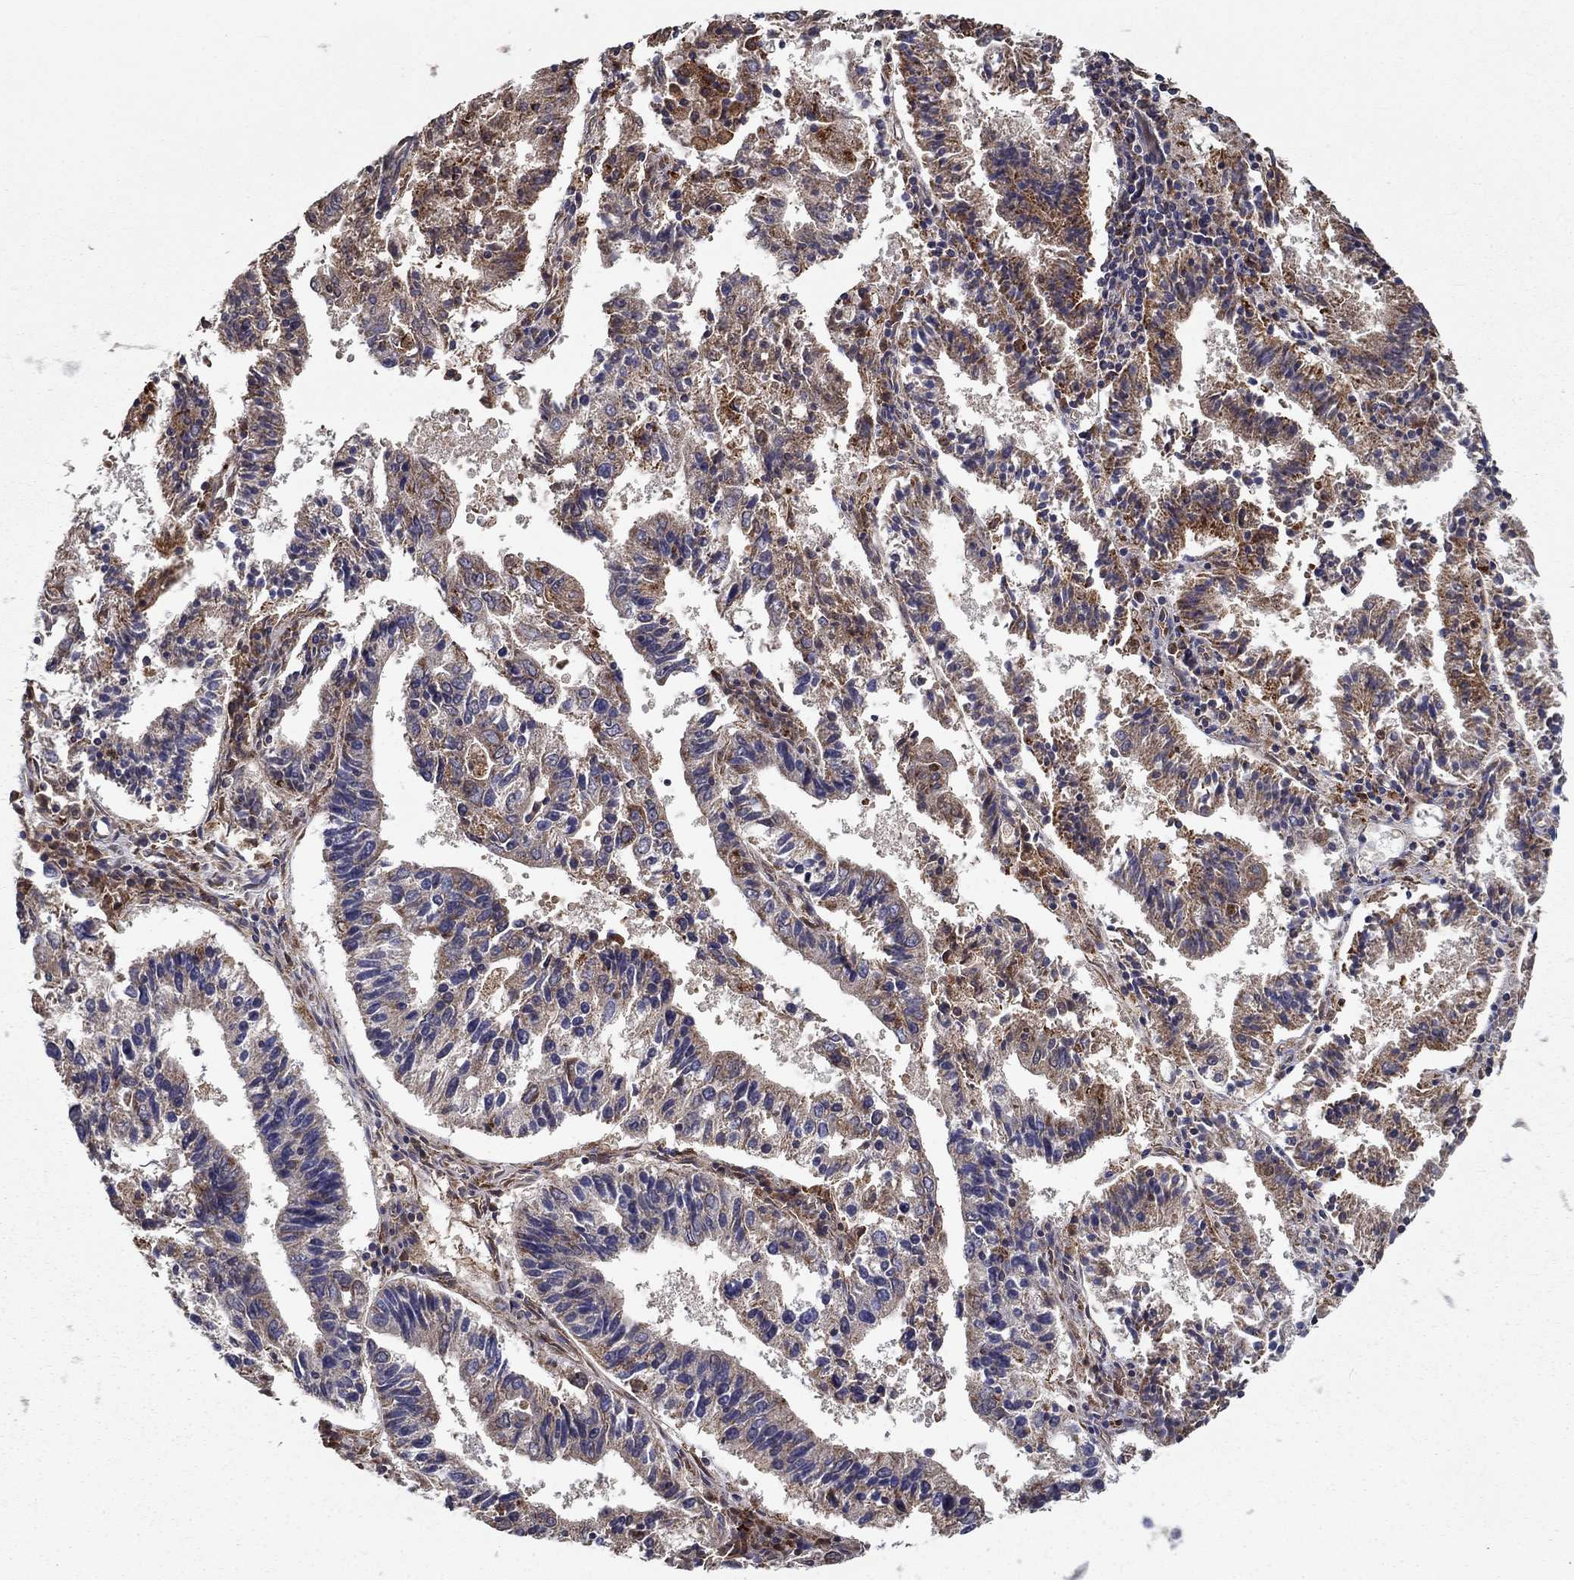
{"staining": {"intensity": "moderate", "quantity": "25%-75%", "location": "cytoplasmic/membranous"}, "tissue": "endometrial cancer", "cell_type": "Tumor cells", "image_type": "cancer", "snomed": [{"axis": "morphology", "description": "Adenocarcinoma, NOS"}, {"axis": "topography", "description": "Endometrium"}], "caption": "This micrograph shows endometrial cancer stained with immunohistochemistry (IHC) to label a protein in brown. The cytoplasmic/membranous of tumor cells show moderate positivity for the protein. Nuclei are counter-stained blue.", "gene": "ALDH4A1", "patient": {"sex": "female", "age": 82}}